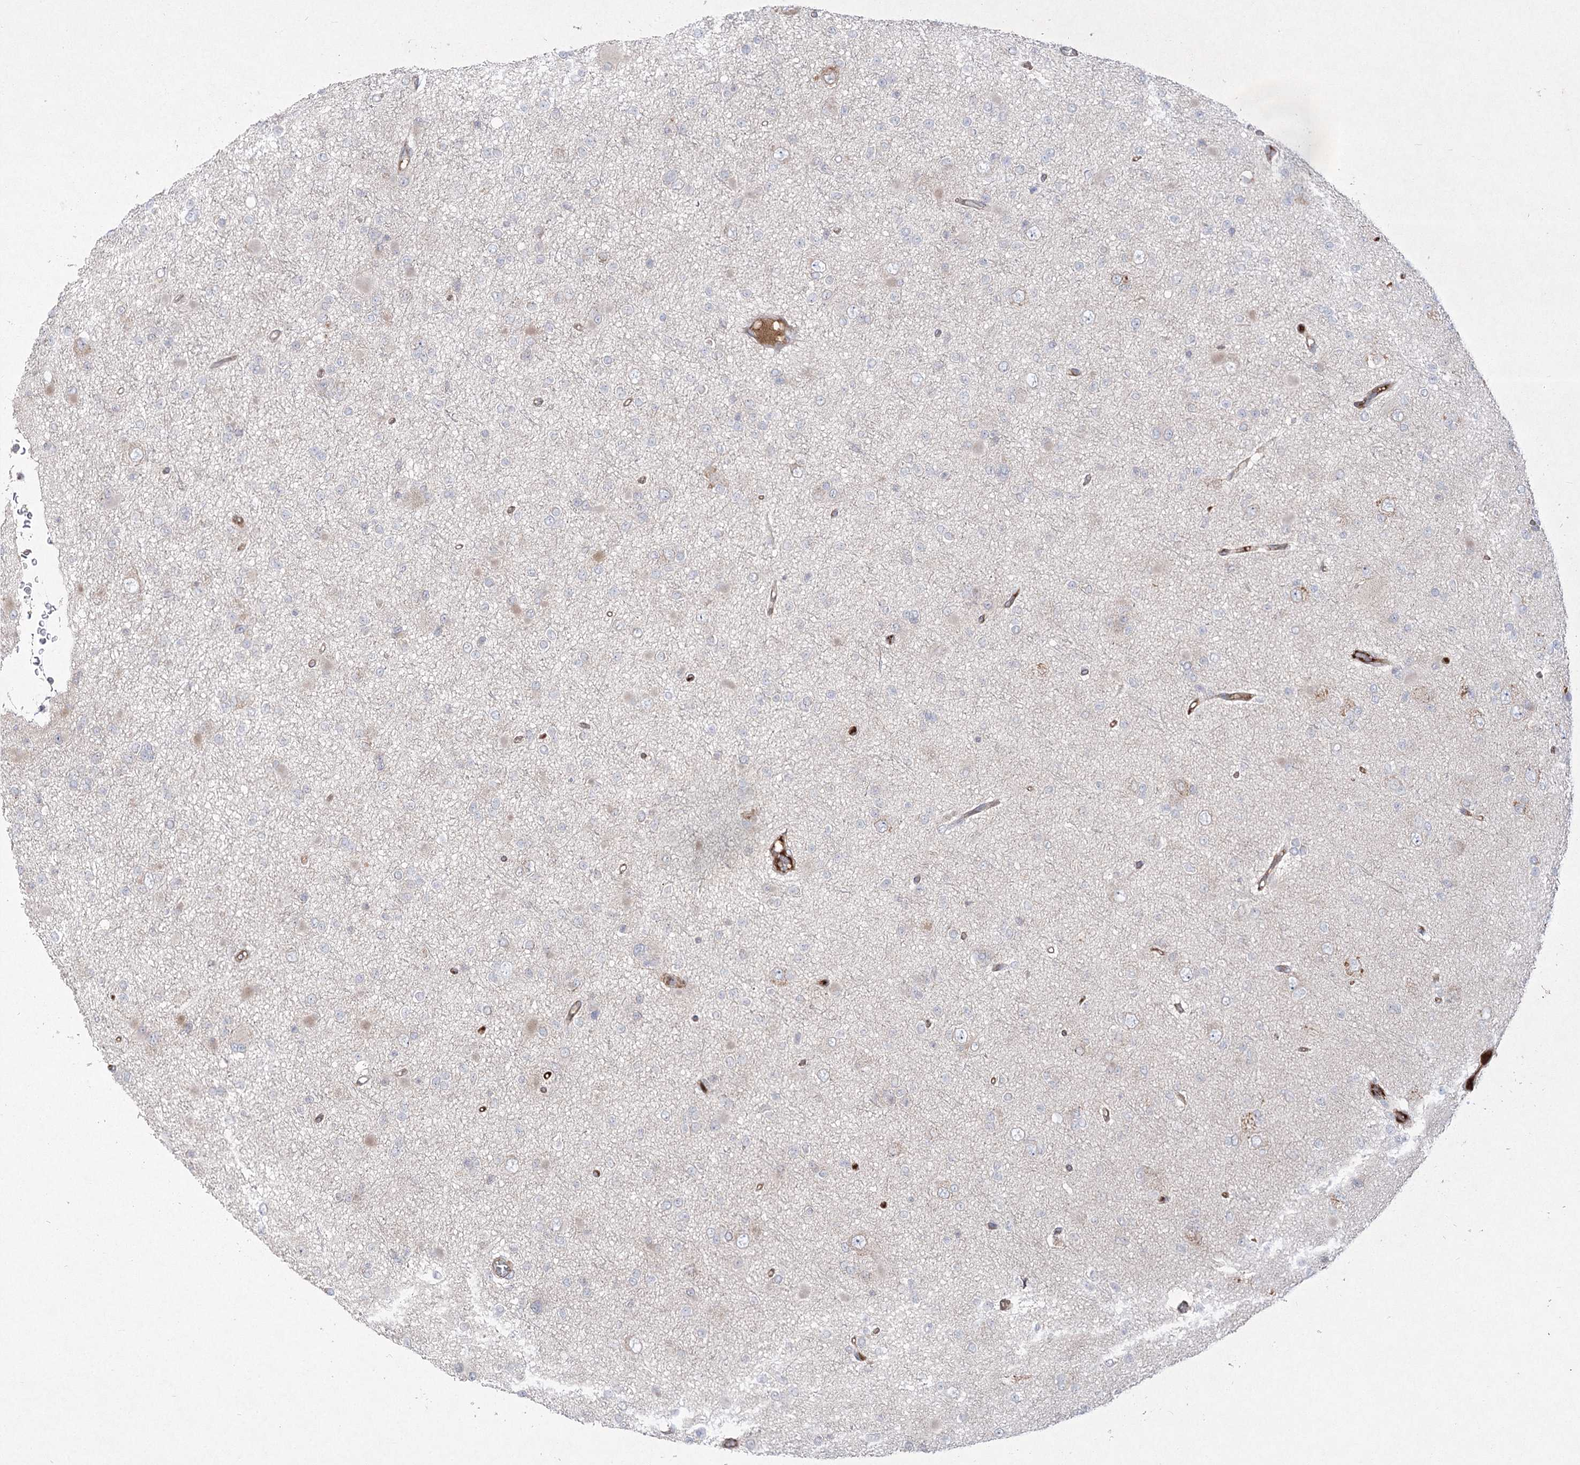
{"staining": {"intensity": "negative", "quantity": "none", "location": "none"}, "tissue": "glioma", "cell_type": "Tumor cells", "image_type": "cancer", "snomed": [{"axis": "morphology", "description": "Glioma, malignant, Low grade"}, {"axis": "topography", "description": "Brain"}], "caption": "Tumor cells are negative for brown protein staining in glioma.", "gene": "PLEKHA5", "patient": {"sex": "female", "age": 22}}